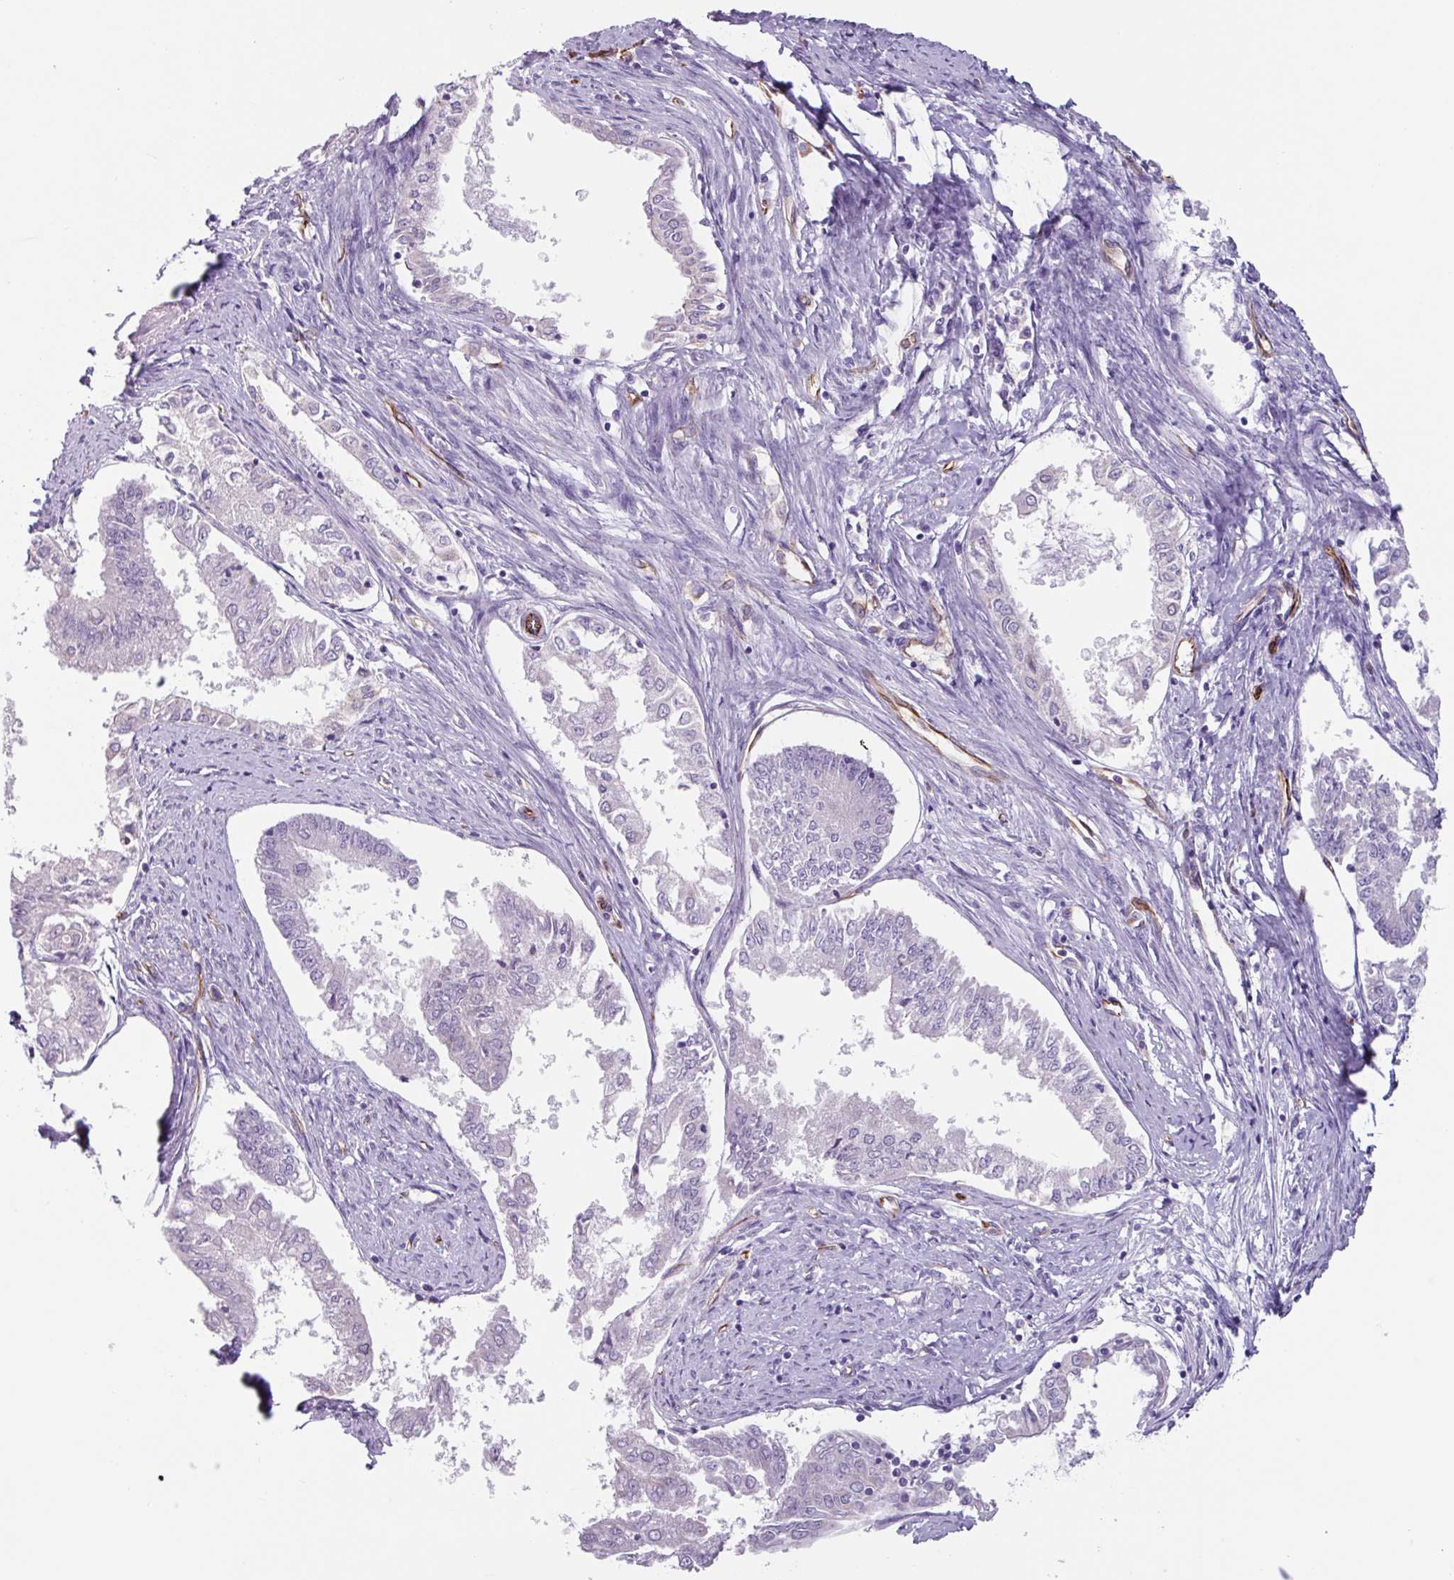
{"staining": {"intensity": "negative", "quantity": "none", "location": "none"}, "tissue": "endometrial cancer", "cell_type": "Tumor cells", "image_type": "cancer", "snomed": [{"axis": "morphology", "description": "Adenocarcinoma, NOS"}, {"axis": "topography", "description": "Endometrium"}], "caption": "Human endometrial cancer (adenocarcinoma) stained for a protein using immunohistochemistry demonstrates no positivity in tumor cells.", "gene": "BTD", "patient": {"sex": "female", "age": 76}}